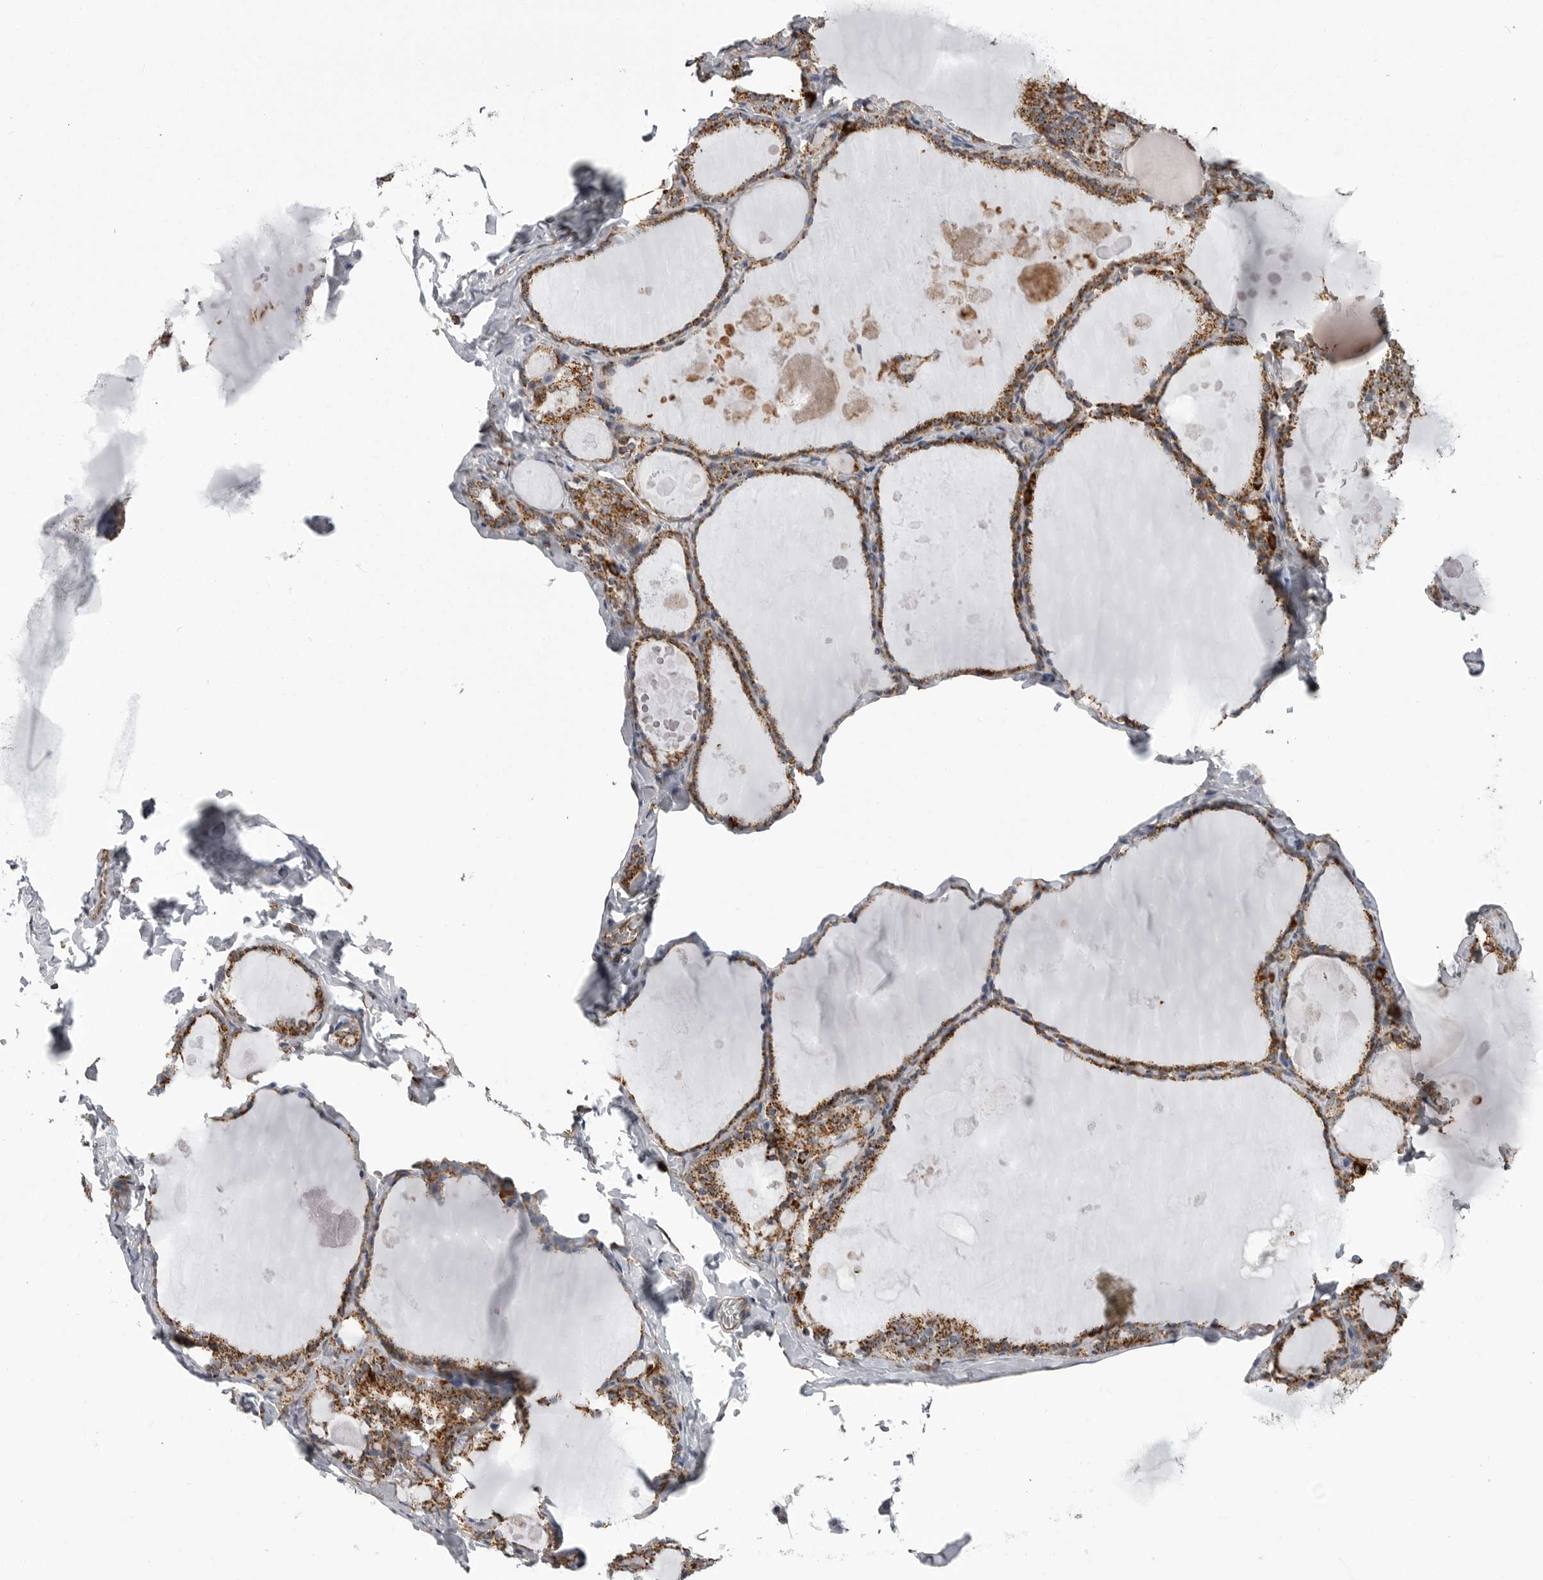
{"staining": {"intensity": "moderate", "quantity": ">75%", "location": "cytoplasmic/membranous"}, "tissue": "thyroid gland", "cell_type": "Glandular cells", "image_type": "normal", "snomed": [{"axis": "morphology", "description": "Normal tissue, NOS"}, {"axis": "topography", "description": "Thyroid gland"}], "caption": "Immunohistochemical staining of normal human thyroid gland shows moderate cytoplasmic/membranous protein positivity in approximately >75% of glandular cells.", "gene": "FH", "patient": {"sex": "male", "age": 56}}